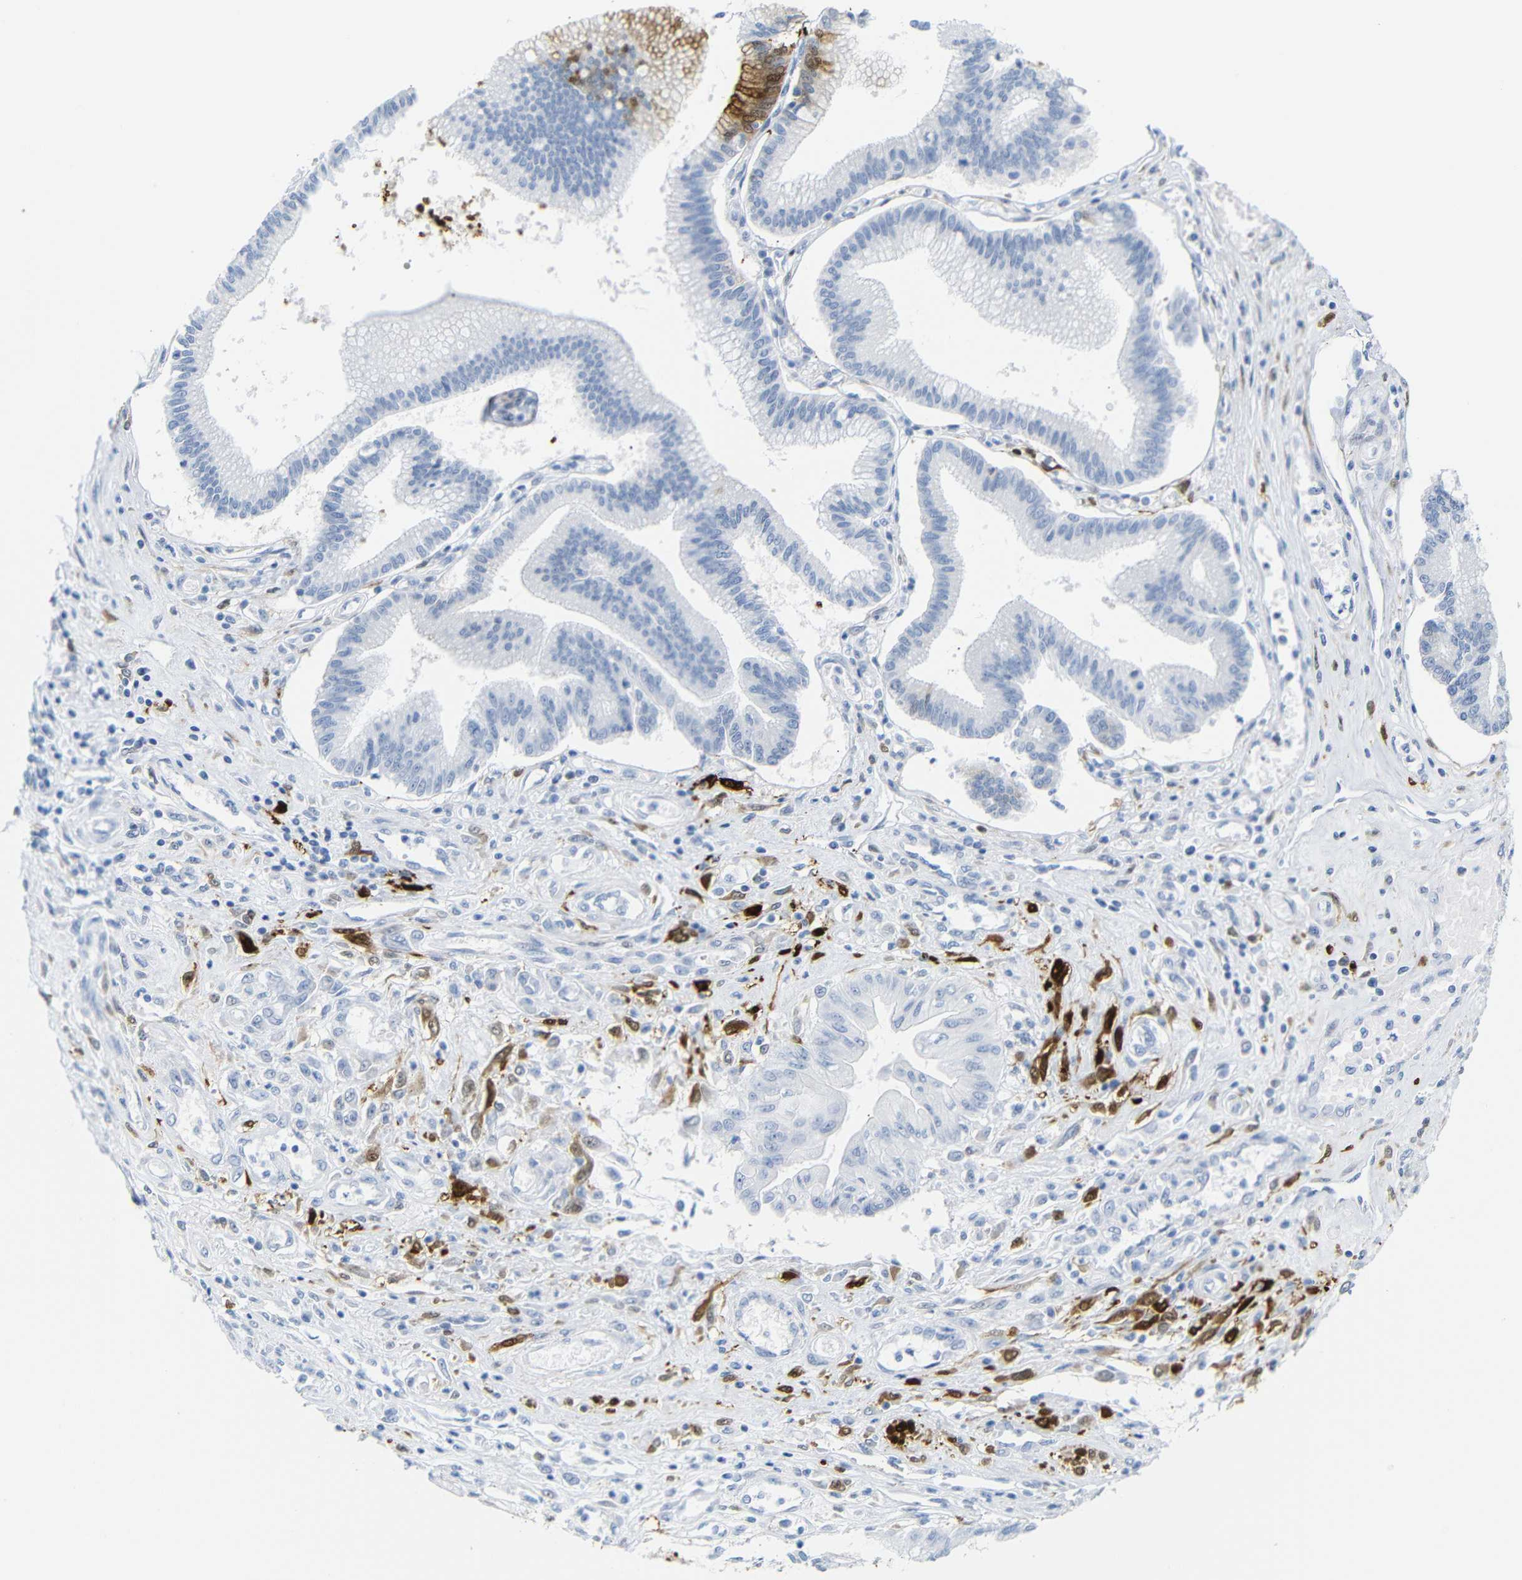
{"staining": {"intensity": "moderate", "quantity": "<25%", "location": "cytoplasmic/membranous"}, "tissue": "pancreatic cancer", "cell_type": "Tumor cells", "image_type": "cancer", "snomed": [{"axis": "morphology", "description": "Adenocarcinoma, NOS"}, {"axis": "topography", "description": "Pancreas"}], "caption": "This photomicrograph shows IHC staining of pancreatic cancer (adenocarcinoma), with low moderate cytoplasmic/membranous positivity in approximately <25% of tumor cells.", "gene": "MT1A", "patient": {"sex": "male", "age": 56}}